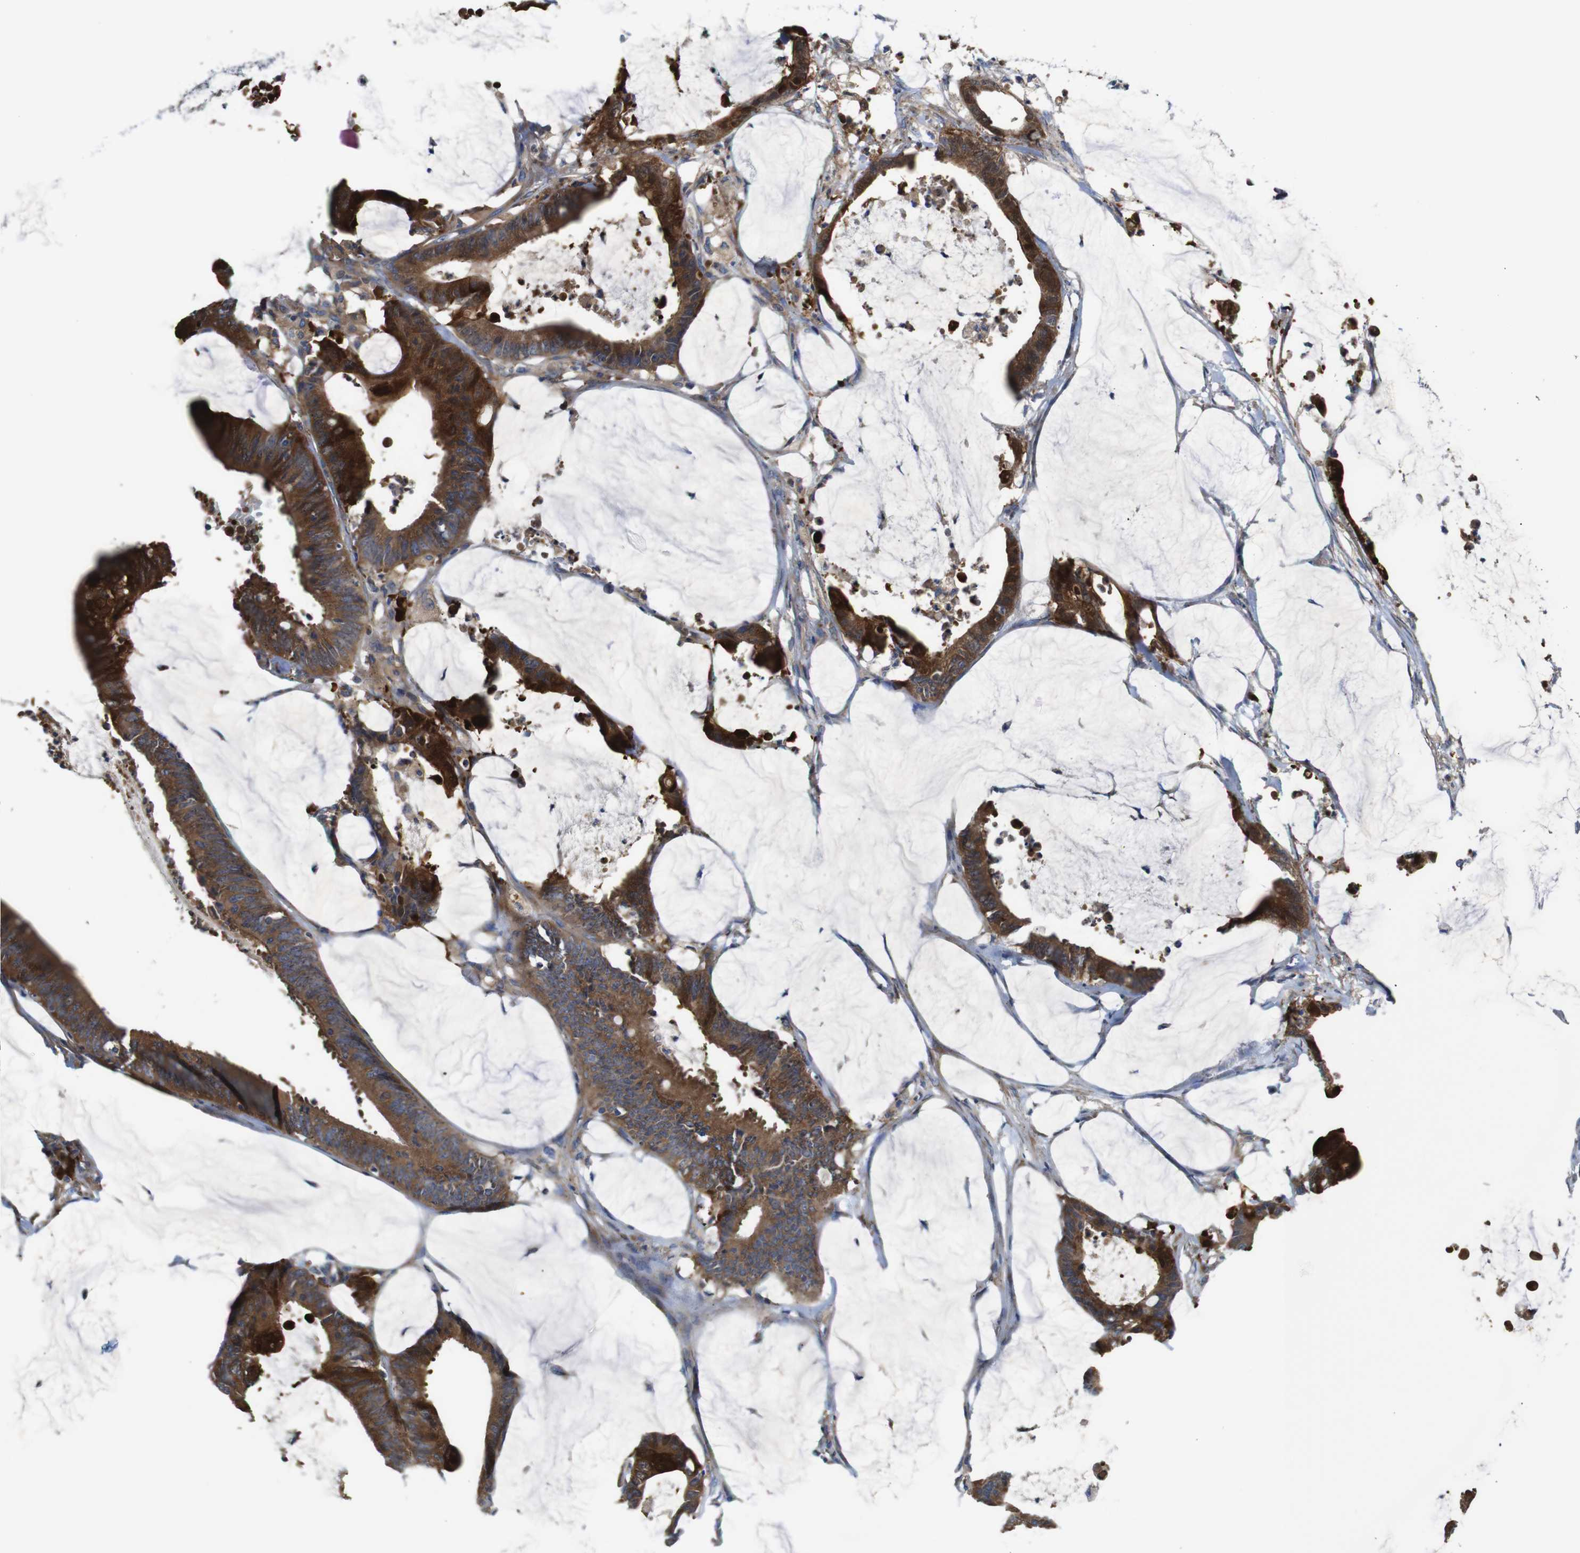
{"staining": {"intensity": "strong", "quantity": ">75%", "location": "cytoplasmic/membranous"}, "tissue": "colorectal cancer", "cell_type": "Tumor cells", "image_type": "cancer", "snomed": [{"axis": "morphology", "description": "Adenocarcinoma, NOS"}, {"axis": "topography", "description": "Rectum"}], "caption": "DAB (3,3'-diaminobenzidine) immunohistochemical staining of colorectal cancer (adenocarcinoma) demonstrates strong cytoplasmic/membranous protein staining in approximately >75% of tumor cells.", "gene": "DDRGK1", "patient": {"sex": "female", "age": 66}}